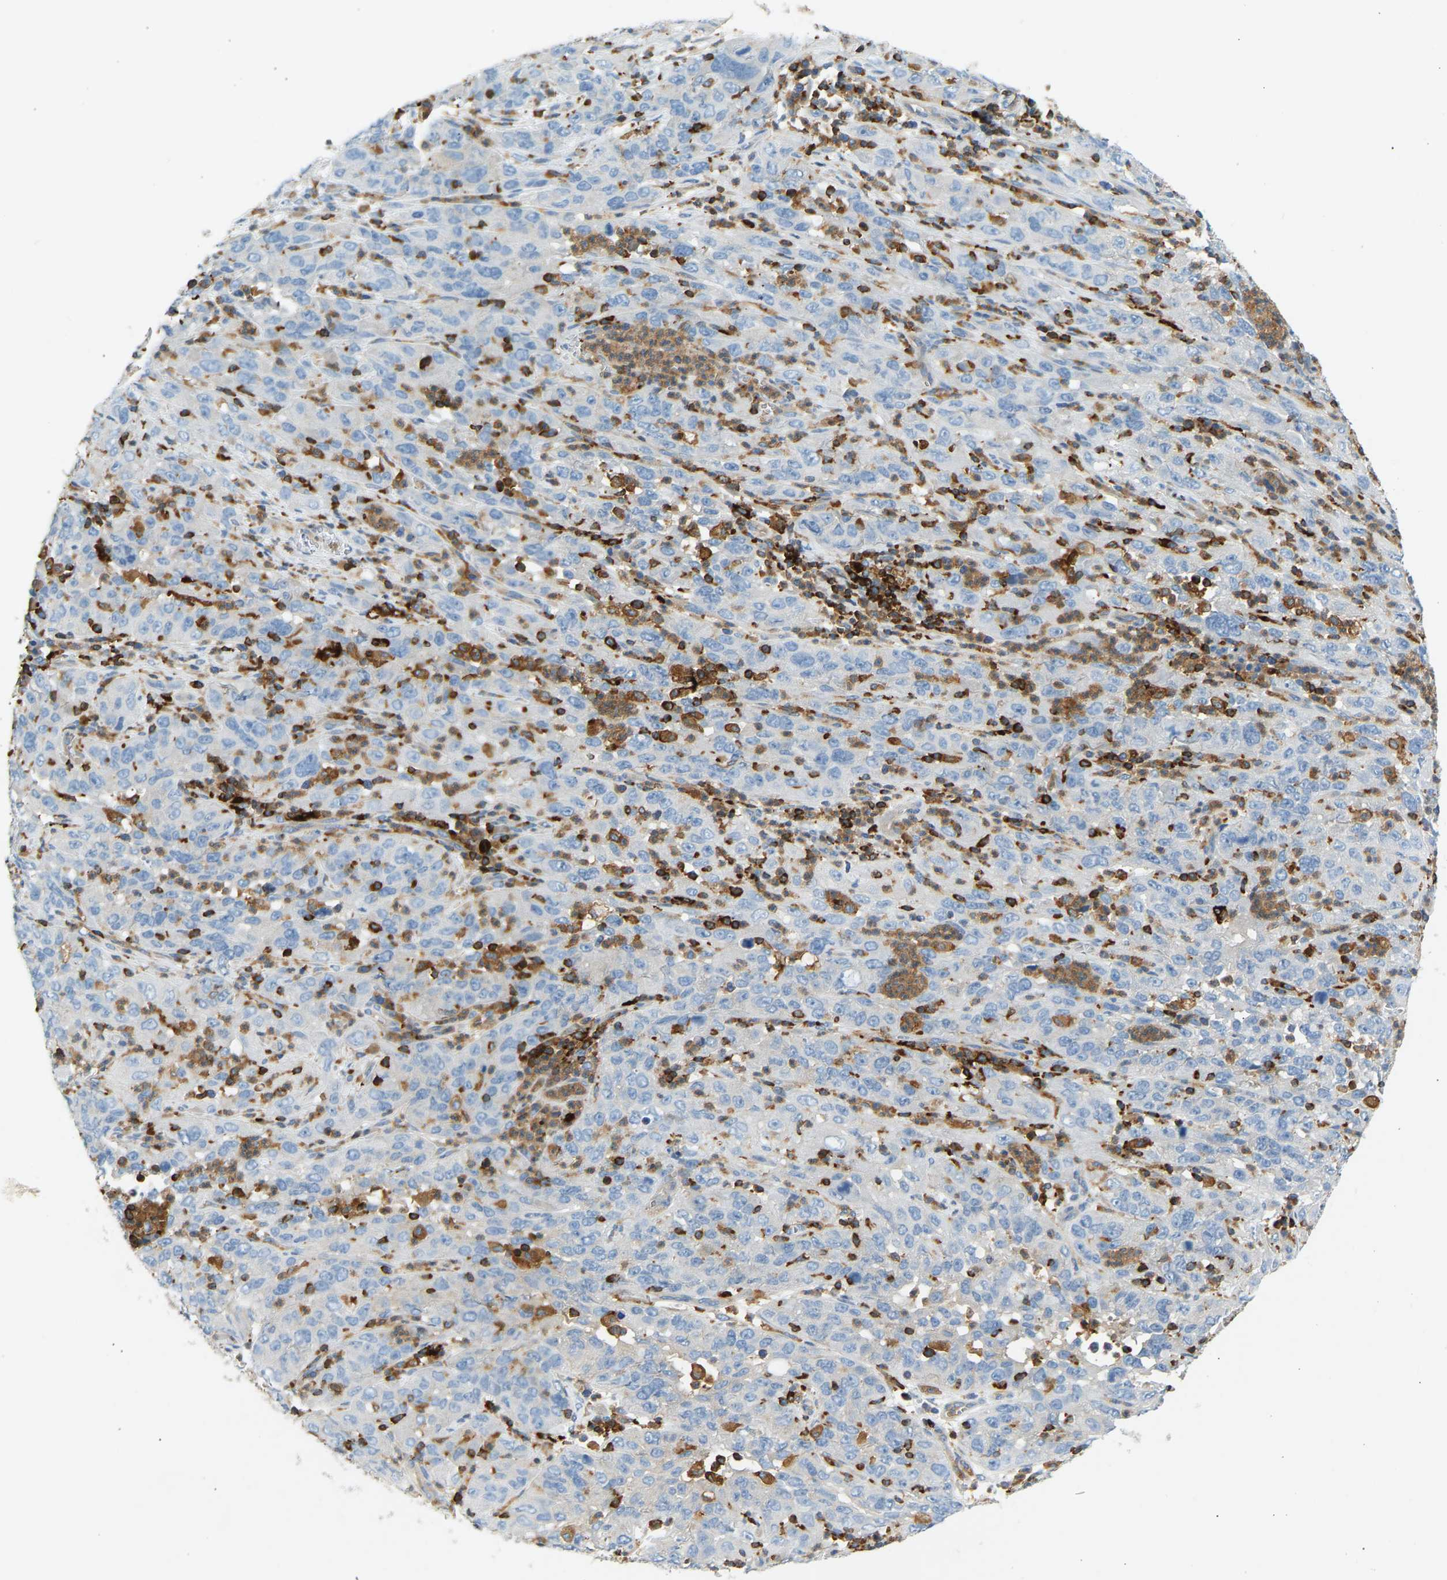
{"staining": {"intensity": "negative", "quantity": "none", "location": "none"}, "tissue": "cervical cancer", "cell_type": "Tumor cells", "image_type": "cancer", "snomed": [{"axis": "morphology", "description": "Squamous cell carcinoma, NOS"}, {"axis": "topography", "description": "Cervix"}], "caption": "The photomicrograph exhibits no staining of tumor cells in cervical cancer.", "gene": "FNBP1", "patient": {"sex": "female", "age": 32}}